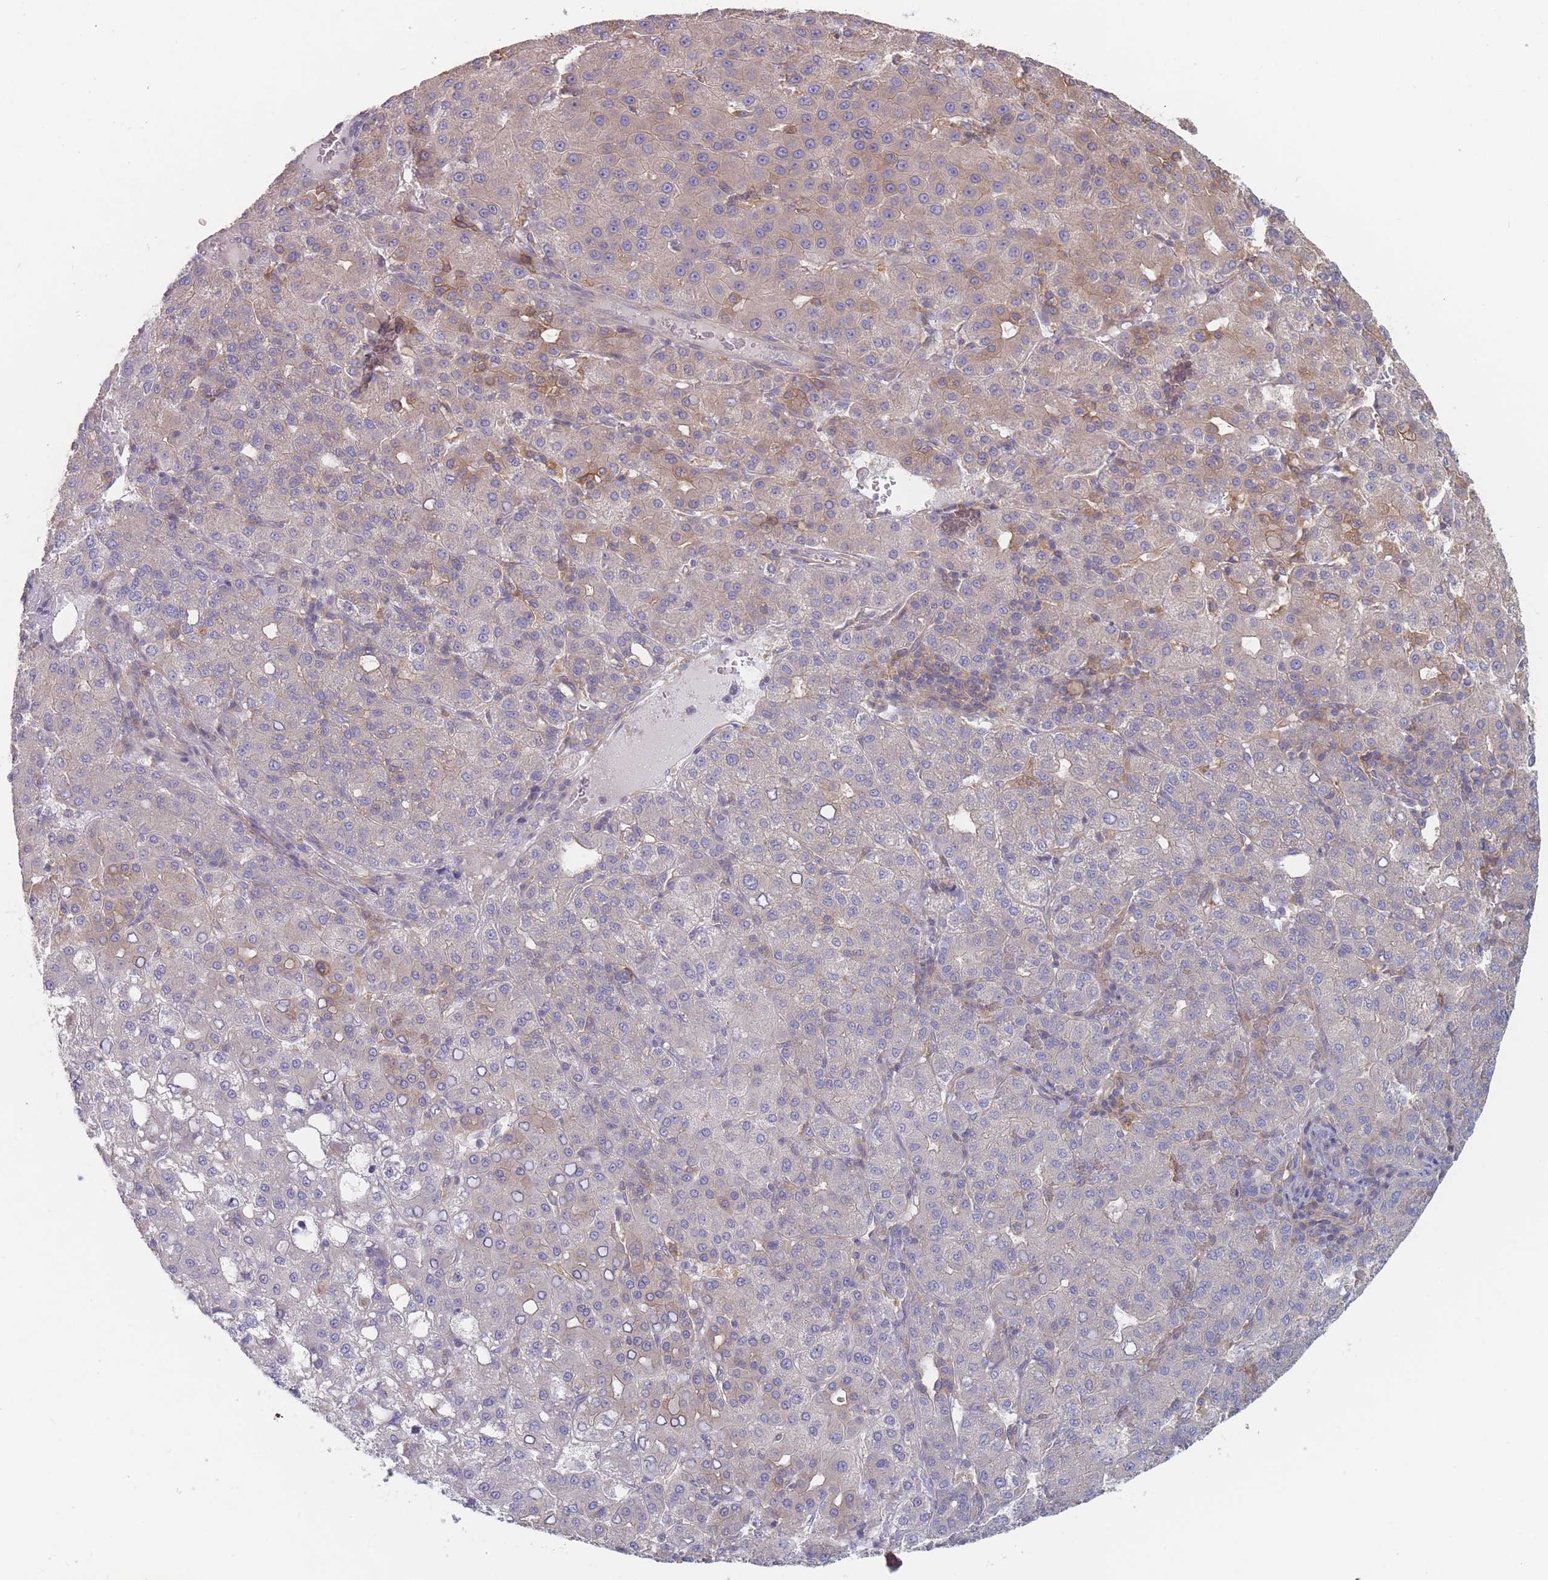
{"staining": {"intensity": "moderate", "quantity": "<25%", "location": "cytoplasmic/membranous"}, "tissue": "liver cancer", "cell_type": "Tumor cells", "image_type": "cancer", "snomed": [{"axis": "morphology", "description": "Carcinoma, Hepatocellular, NOS"}, {"axis": "topography", "description": "Liver"}], "caption": "Protein staining displays moderate cytoplasmic/membranous positivity in about <25% of tumor cells in hepatocellular carcinoma (liver). (DAB (3,3'-diaminobenzidine) IHC, brown staining for protein, blue staining for nuclei).", "gene": "EFCC1", "patient": {"sex": "male", "age": 65}}